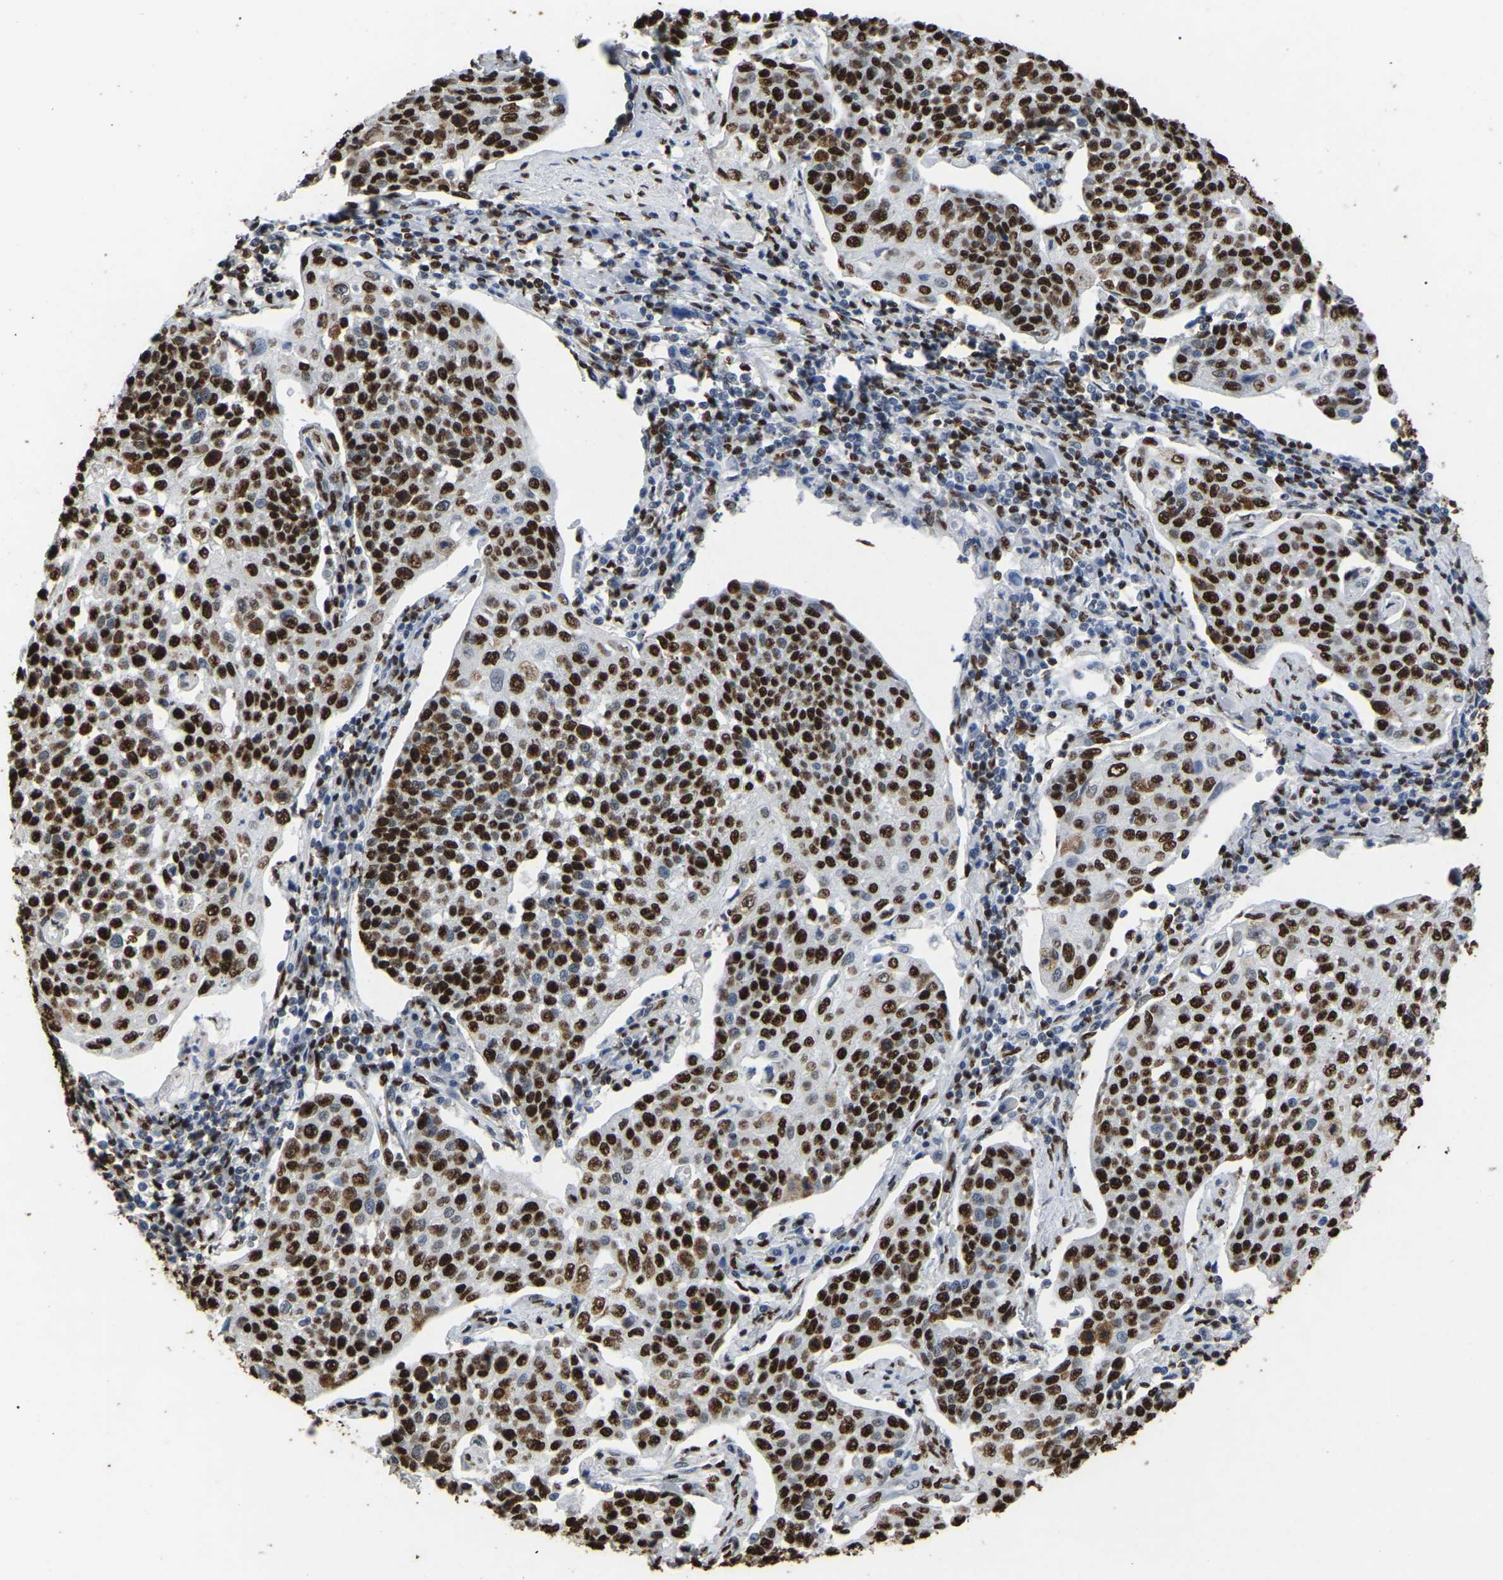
{"staining": {"intensity": "strong", "quantity": ">75%", "location": "nuclear"}, "tissue": "cervical cancer", "cell_type": "Tumor cells", "image_type": "cancer", "snomed": [{"axis": "morphology", "description": "Squamous cell carcinoma, NOS"}, {"axis": "topography", "description": "Cervix"}], "caption": "Protein staining of cervical cancer (squamous cell carcinoma) tissue reveals strong nuclear positivity in approximately >75% of tumor cells. (Brightfield microscopy of DAB IHC at high magnification).", "gene": "RBL2", "patient": {"sex": "female", "age": 34}}